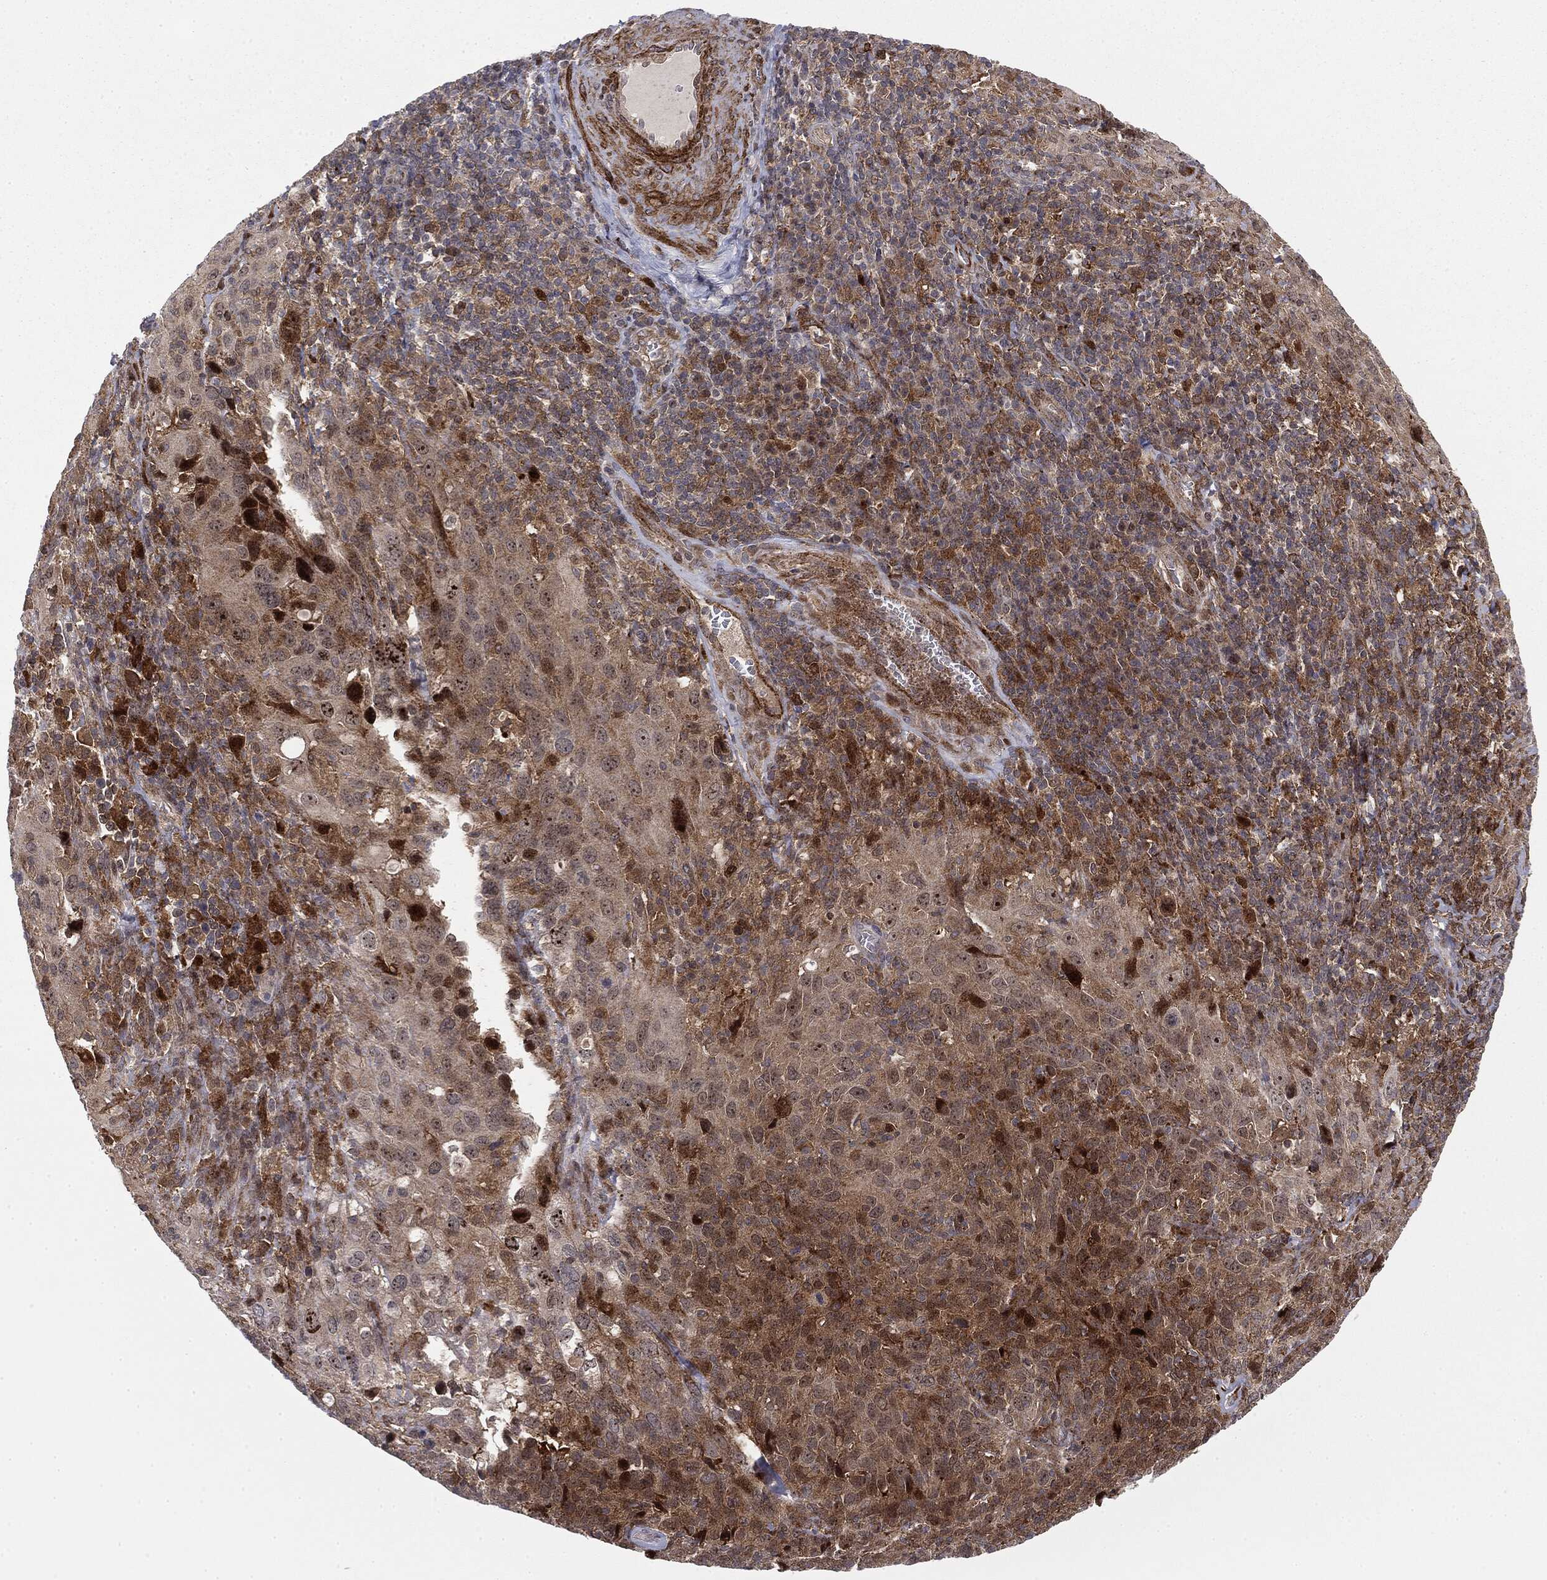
{"staining": {"intensity": "moderate", "quantity": "25%-75%", "location": "cytoplasmic/membranous"}, "tissue": "cervical cancer", "cell_type": "Tumor cells", "image_type": "cancer", "snomed": [{"axis": "morphology", "description": "Squamous cell carcinoma, NOS"}, {"axis": "topography", "description": "Cervix"}], "caption": "Cervical squamous cell carcinoma tissue reveals moderate cytoplasmic/membranous positivity in about 25%-75% of tumor cells, visualized by immunohistochemistry.", "gene": "PTEN", "patient": {"sex": "female", "age": 51}}